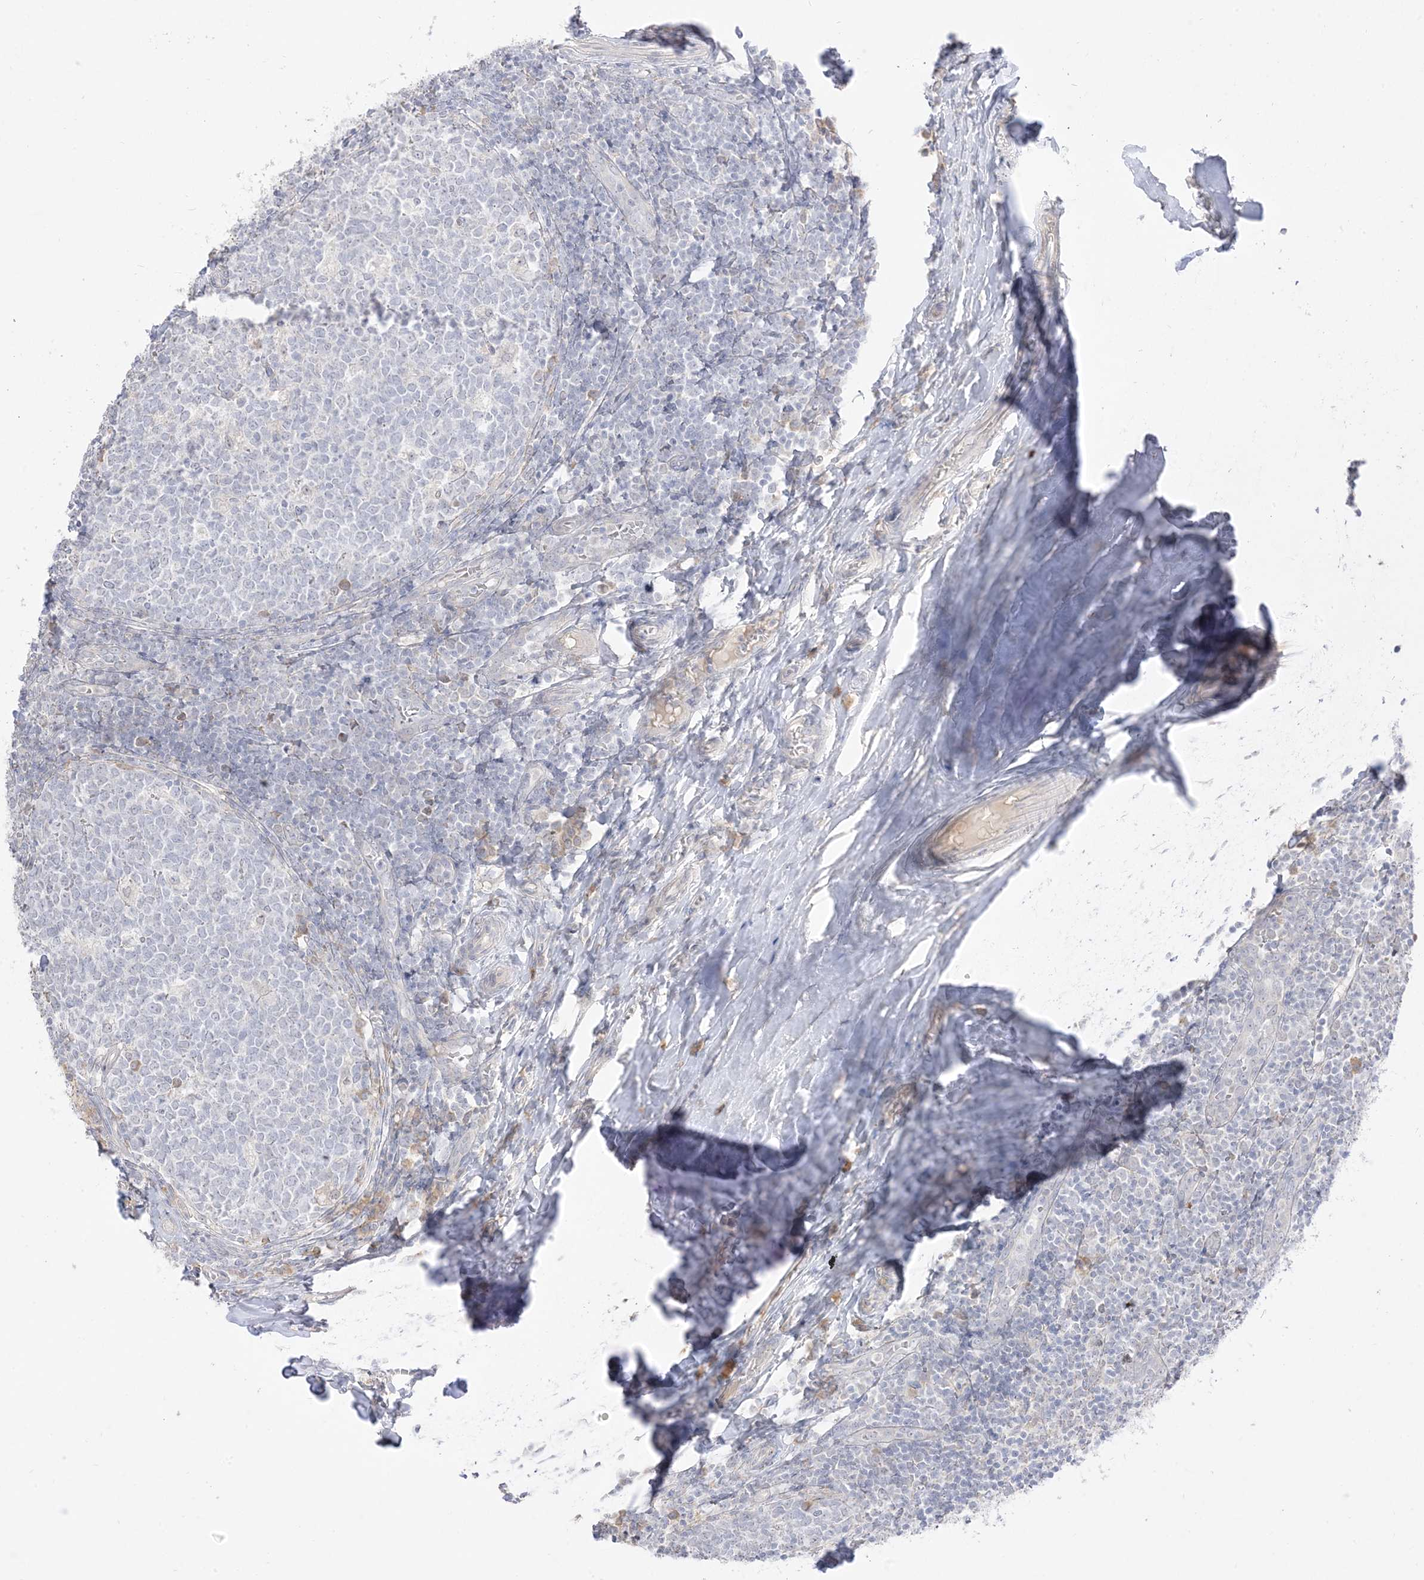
{"staining": {"intensity": "negative", "quantity": "none", "location": "none"}, "tissue": "tonsil", "cell_type": "Germinal center cells", "image_type": "normal", "snomed": [{"axis": "morphology", "description": "Normal tissue, NOS"}, {"axis": "topography", "description": "Tonsil"}], "caption": "Immunohistochemistry histopathology image of normal tonsil: tonsil stained with DAB (3,3'-diaminobenzidine) reveals no significant protein positivity in germinal center cells. Nuclei are stained in blue.", "gene": "LOXL3", "patient": {"sex": "female", "age": 19}}